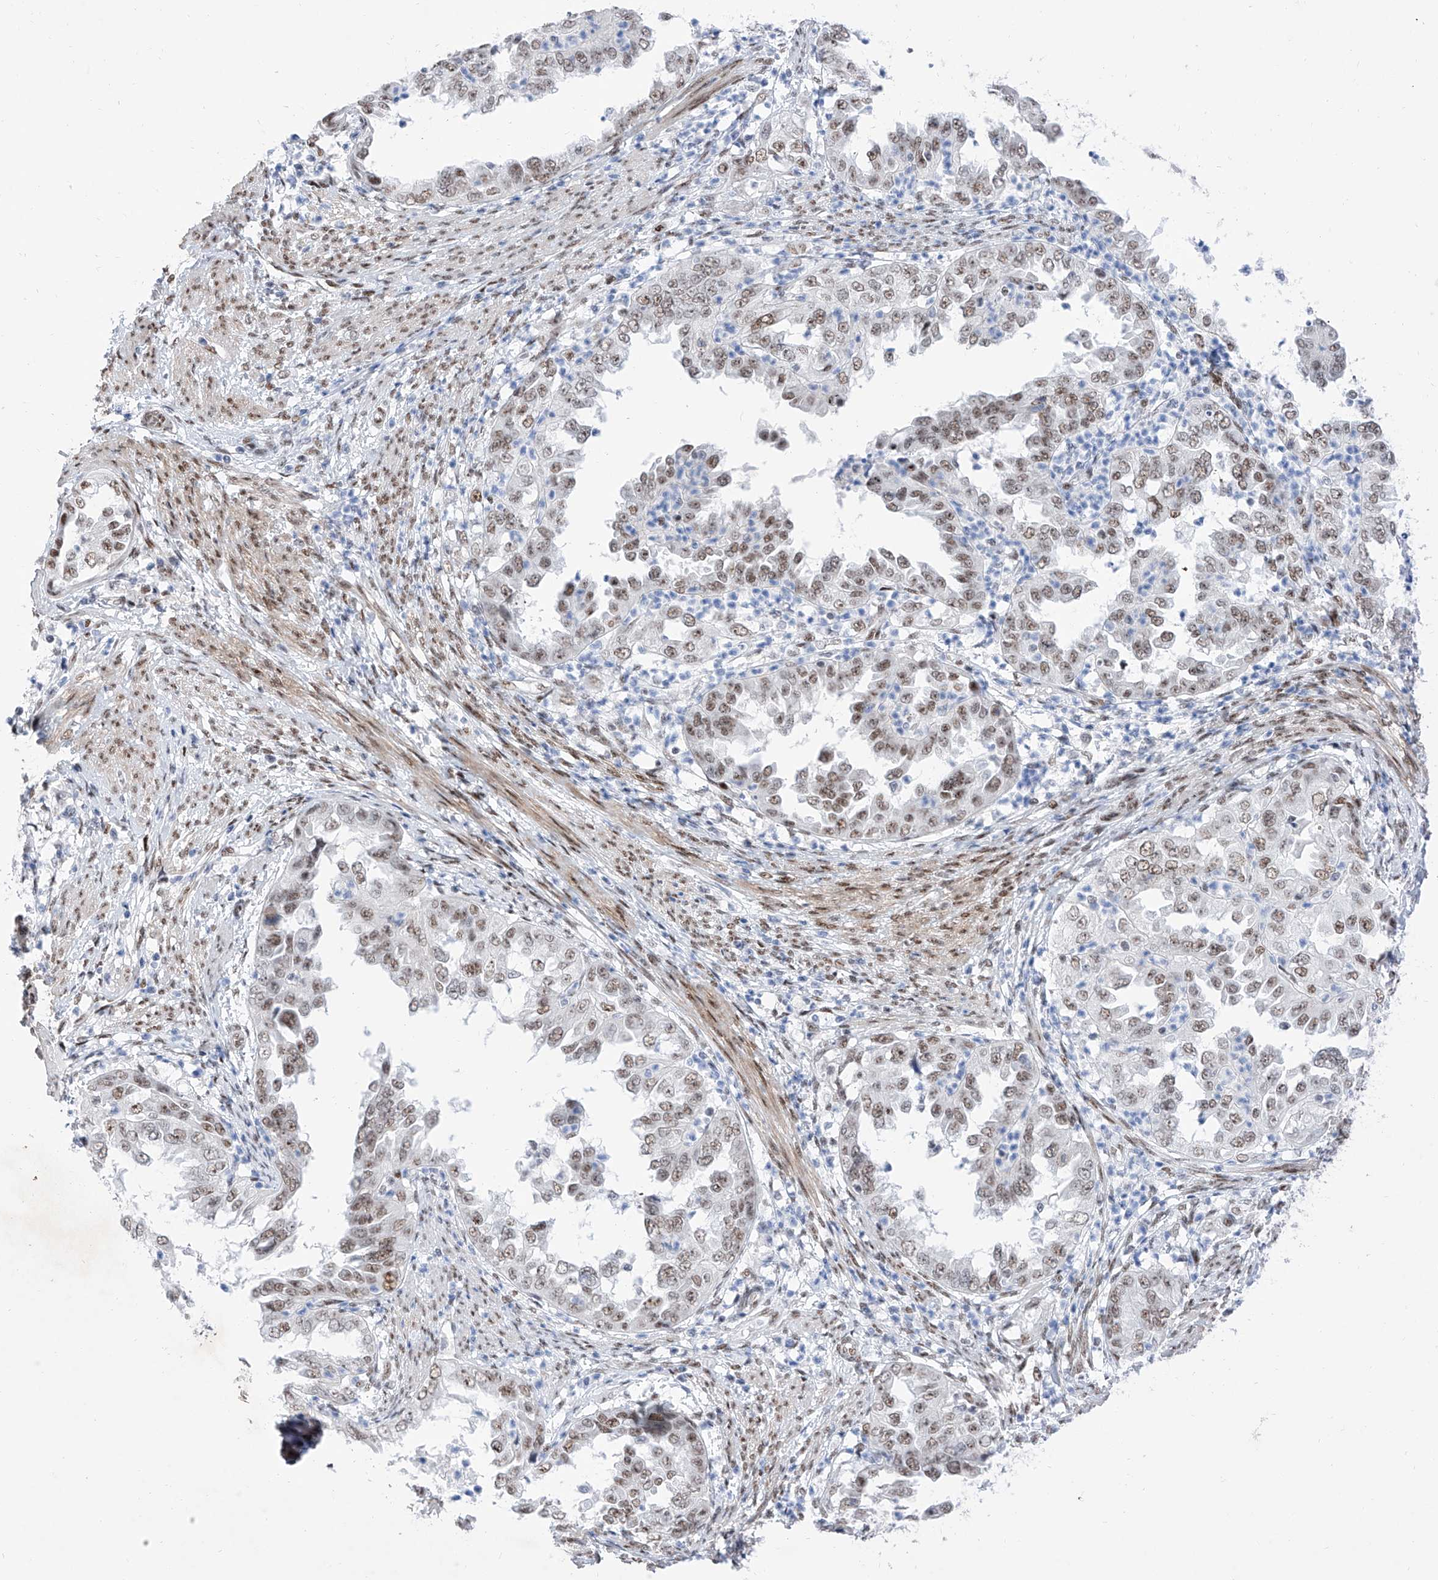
{"staining": {"intensity": "weak", "quantity": ">75%", "location": "nuclear"}, "tissue": "endometrial cancer", "cell_type": "Tumor cells", "image_type": "cancer", "snomed": [{"axis": "morphology", "description": "Adenocarcinoma, NOS"}, {"axis": "topography", "description": "Endometrium"}], "caption": "DAB (3,3'-diaminobenzidine) immunohistochemical staining of human endometrial cancer (adenocarcinoma) exhibits weak nuclear protein expression in about >75% of tumor cells.", "gene": "ATN1", "patient": {"sex": "female", "age": 85}}